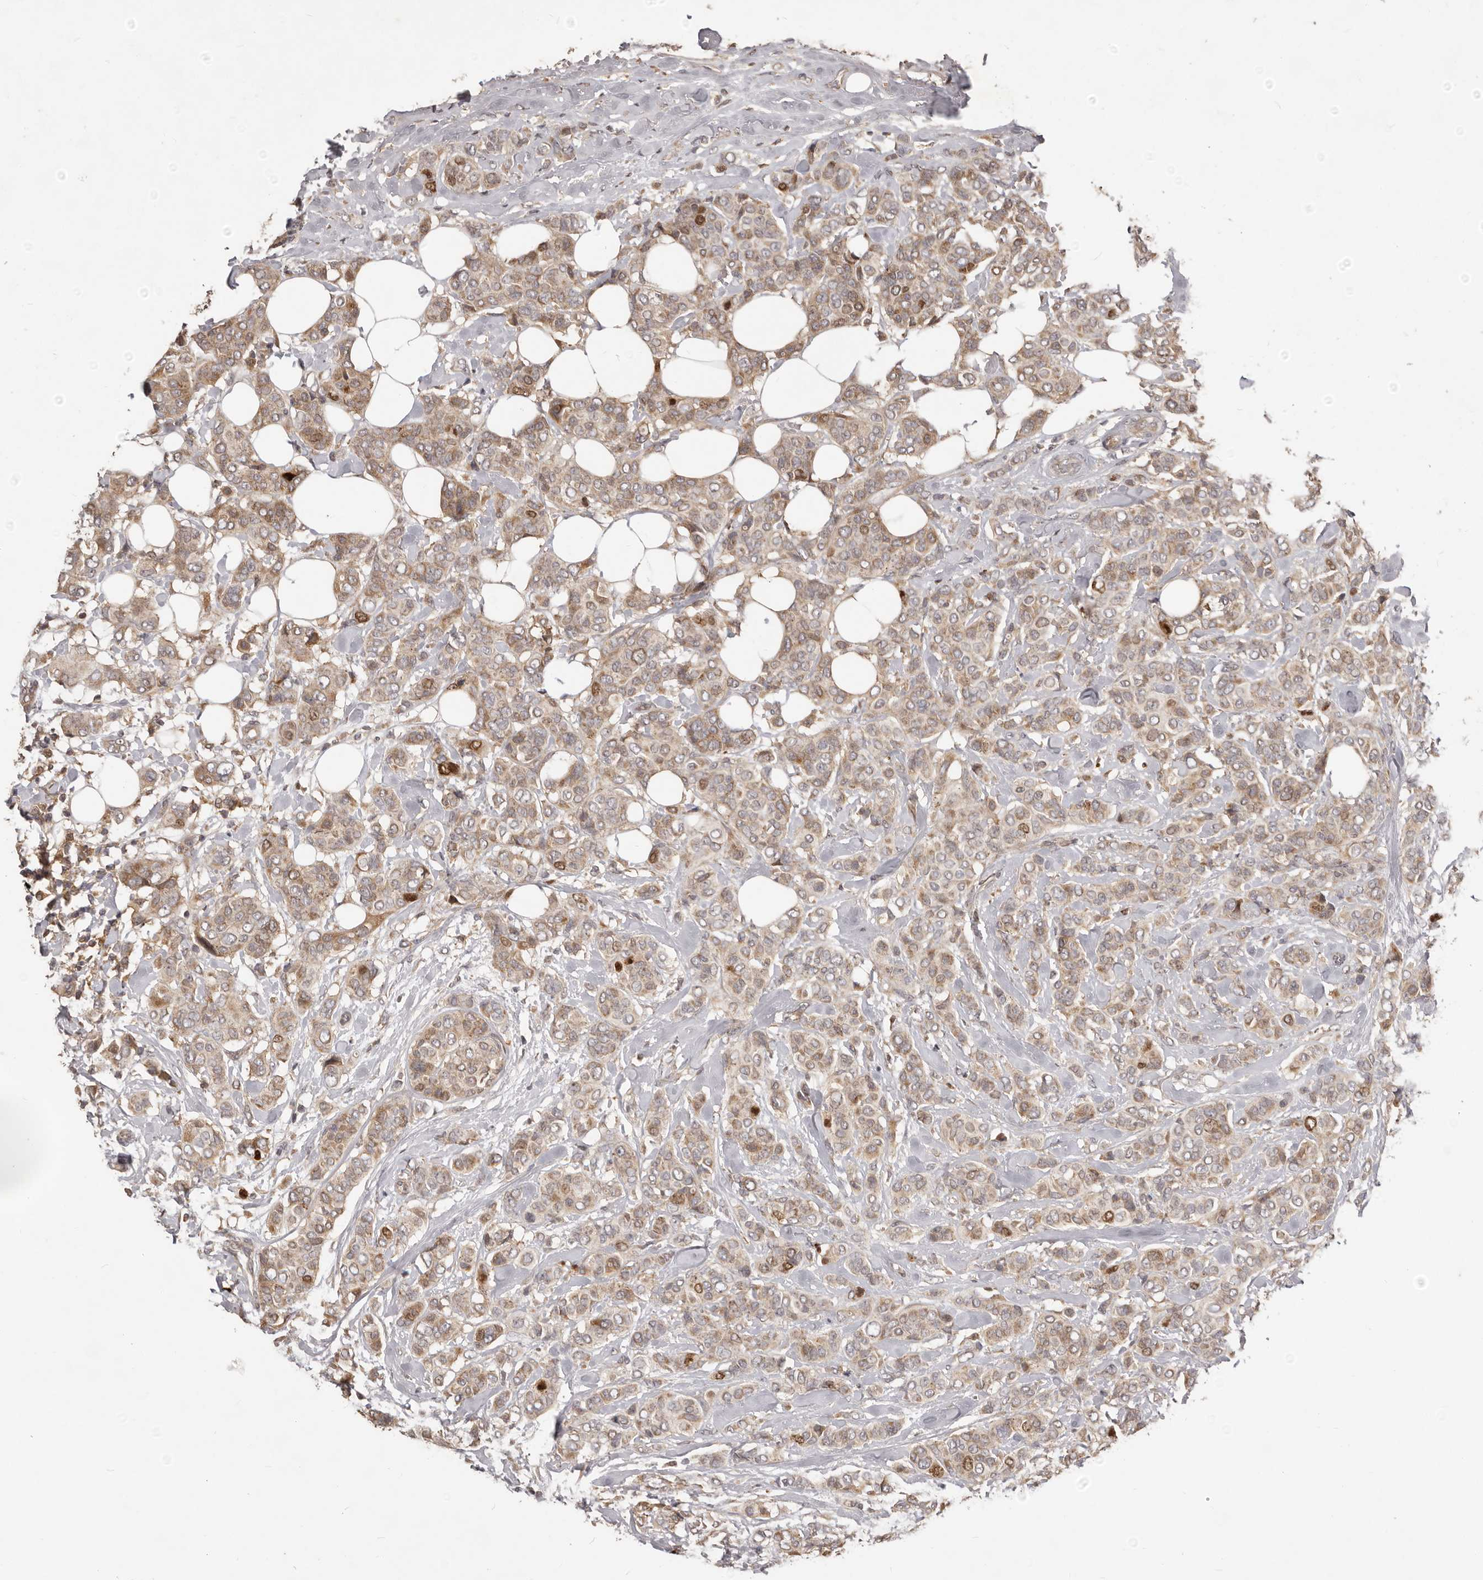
{"staining": {"intensity": "moderate", "quantity": ">75%", "location": "cytoplasmic/membranous,nuclear"}, "tissue": "breast cancer", "cell_type": "Tumor cells", "image_type": "cancer", "snomed": [{"axis": "morphology", "description": "Lobular carcinoma"}, {"axis": "topography", "description": "Breast"}], "caption": "IHC of human breast lobular carcinoma reveals medium levels of moderate cytoplasmic/membranous and nuclear positivity in about >75% of tumor cells.", "gene": "RNF187", "patient": {"sex": "female", "age": 51}}